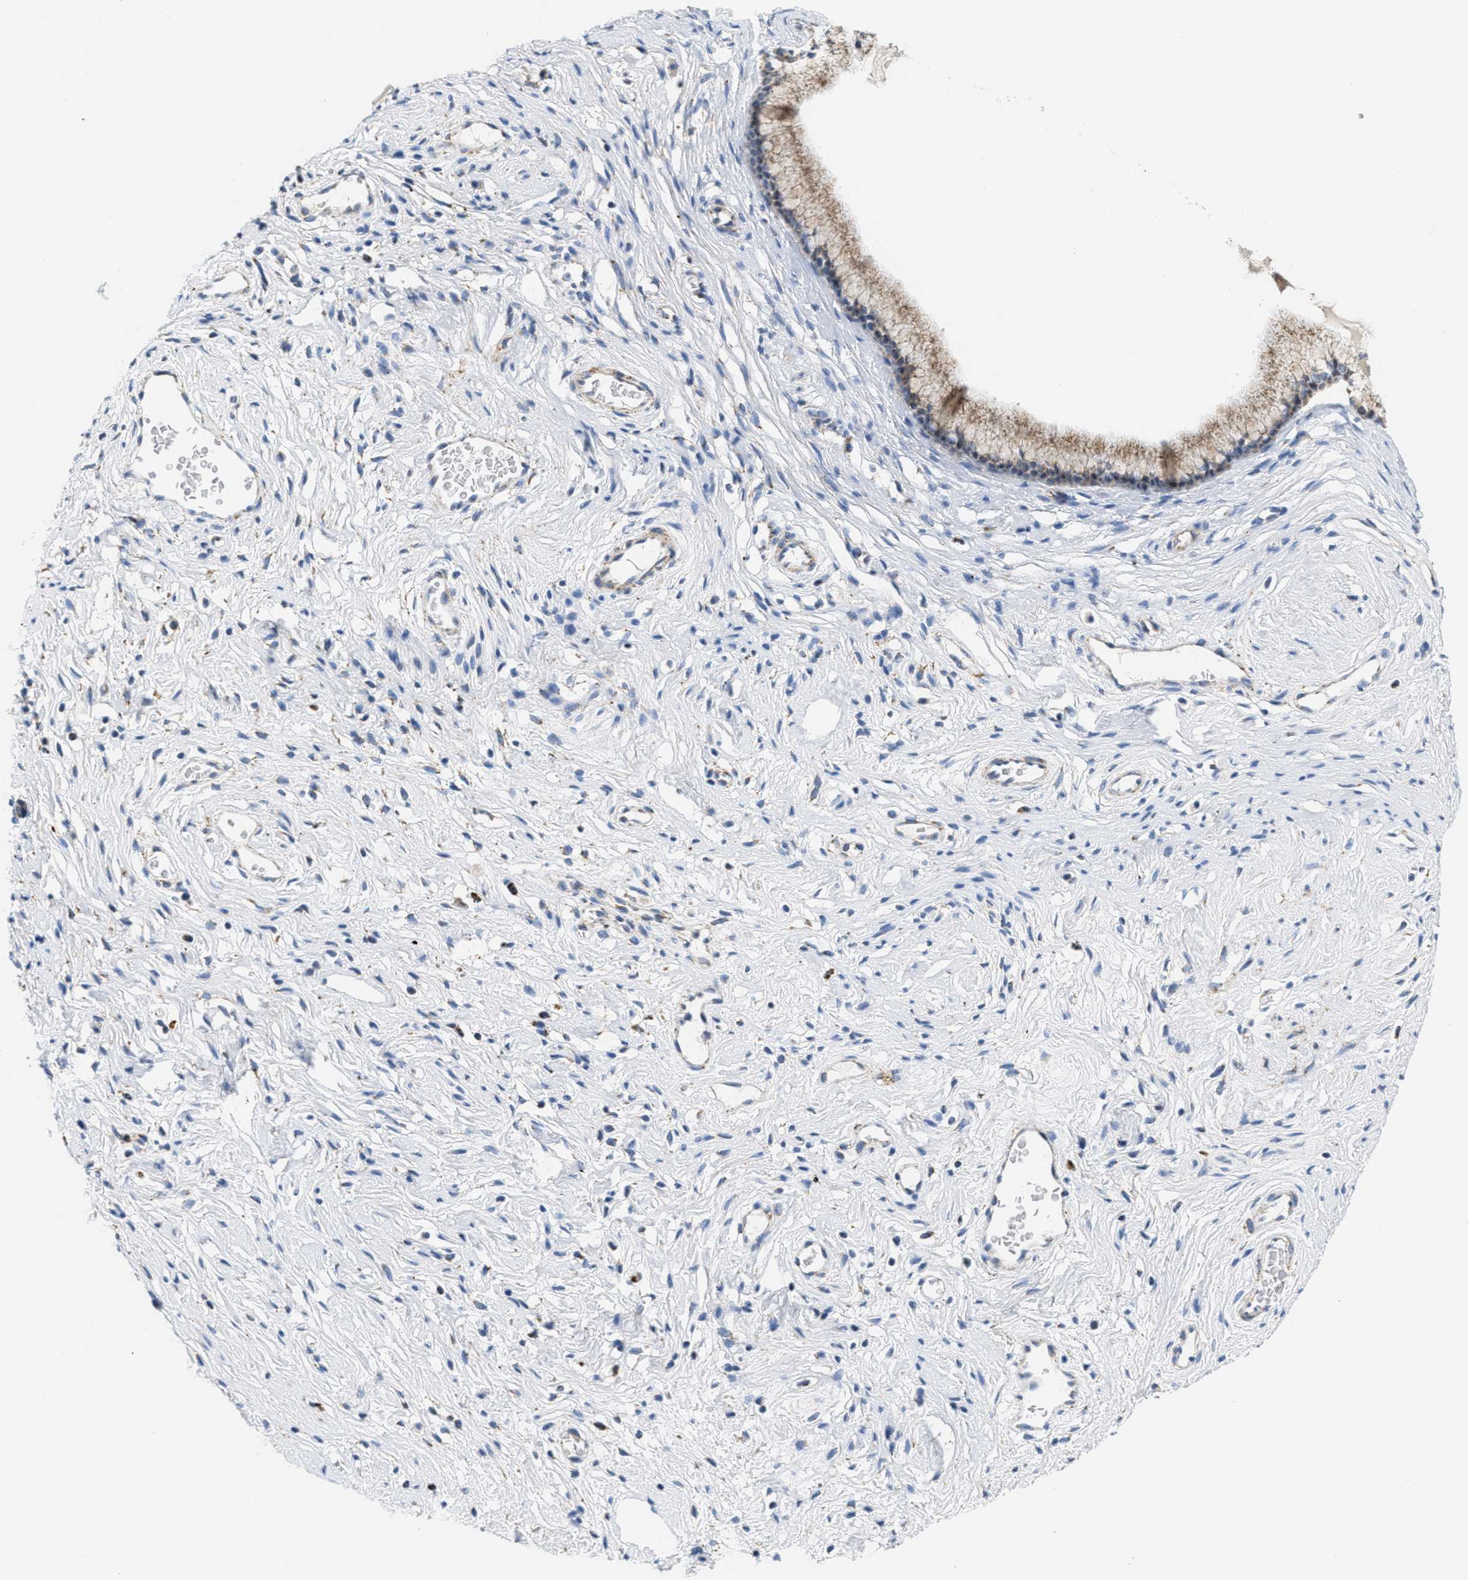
{"staining": {"intensity": "moderate", "quantity": ">75%", "location": "cytoplasmic/membranous"}, "tissue": "cervix", "cell_type": "Glandular cells", "image_type": "normal", "snomed": [{"axis": "morphology", "description": "Normal tissue, NOS"}, {"axis": "topography", "description": "Cervix"}], "caption": "This is an image of immunohistochemistry staining of benign cervix, which shows moderate staining in the cytoplasmic/membranous of glandular cells.", "gene": "KCNJ5", "patient": {"sex": "female", "age": 77}}